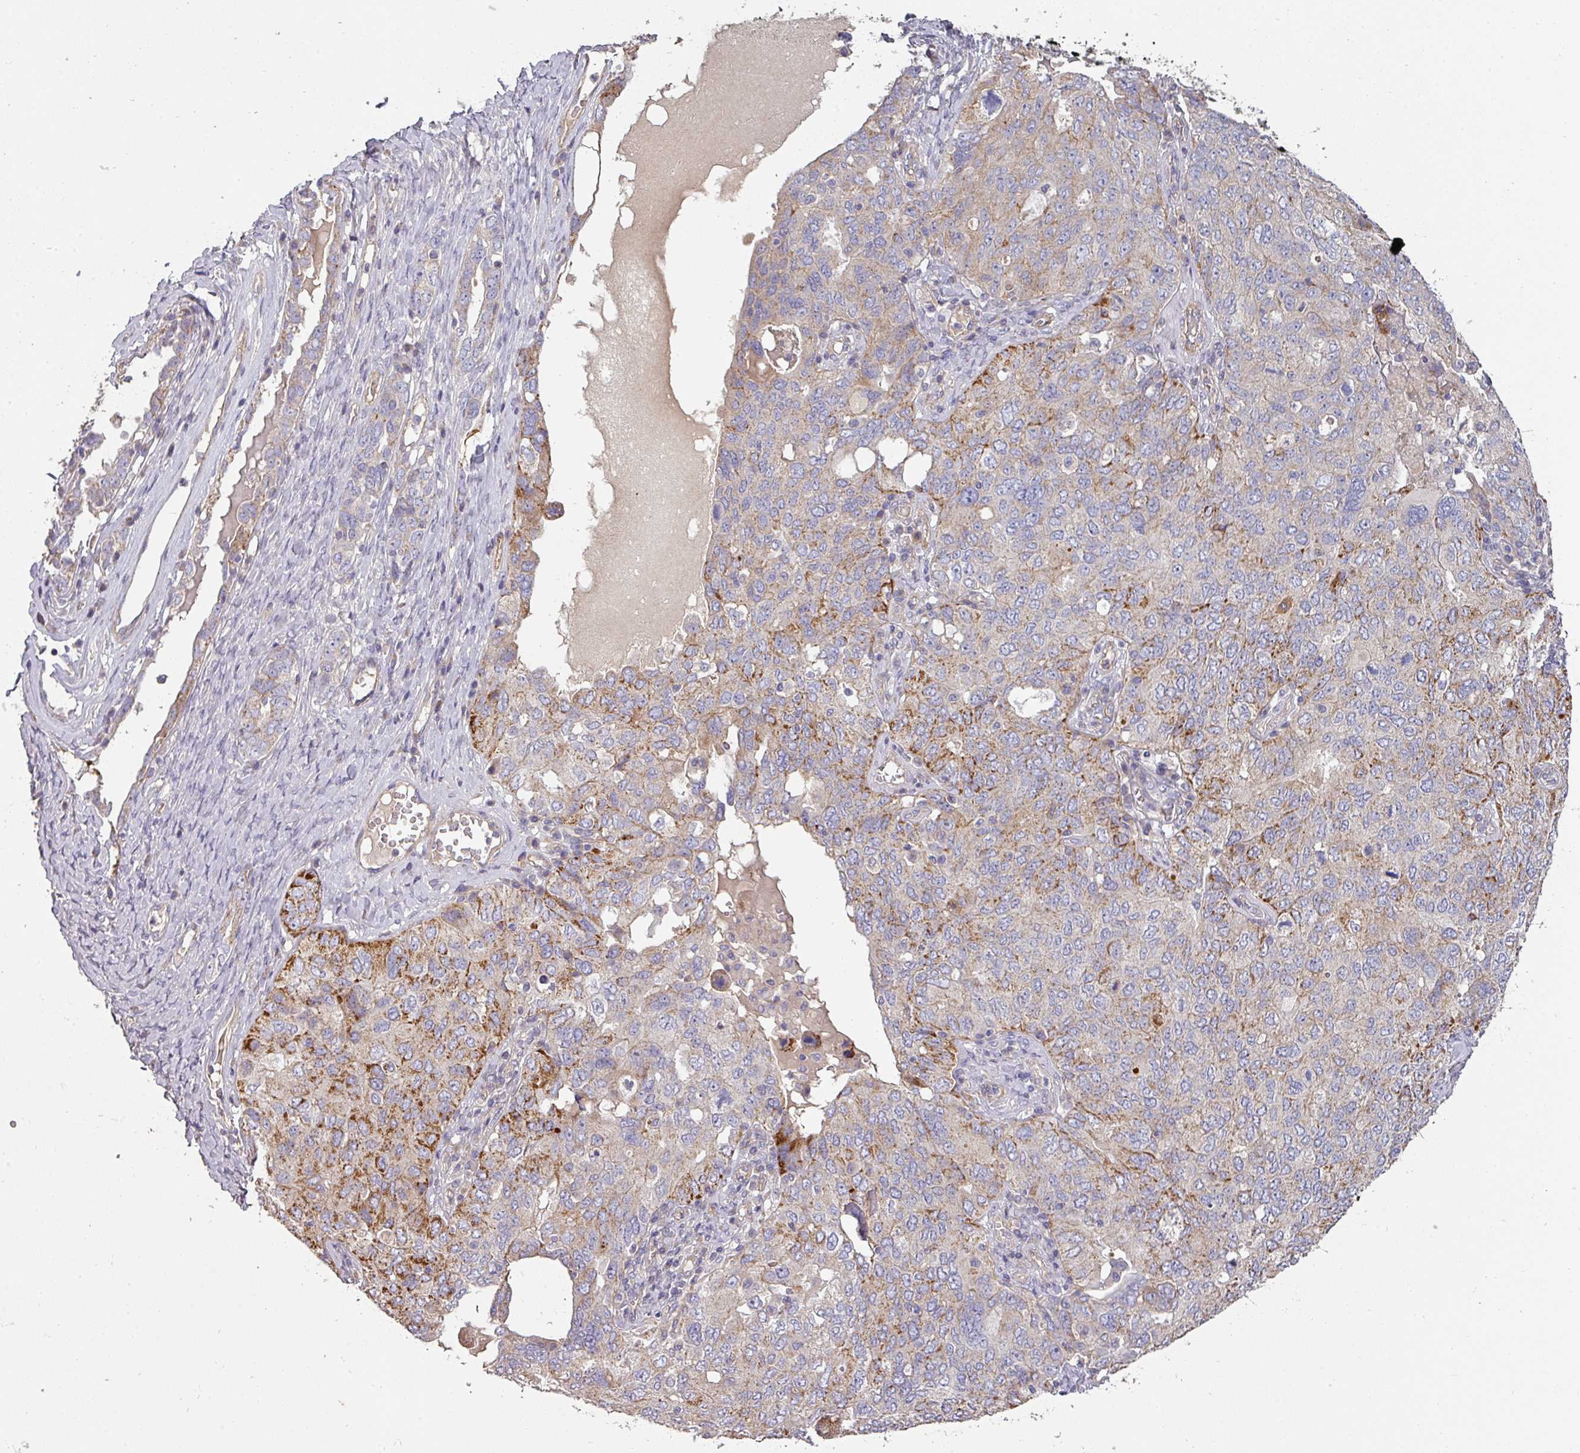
{"staining": {"intensity": "moderate", "quantity": "<25%", "location": "cytoplasmic/membranous"}, "tissue": "ovarian cancer", "cell_type": "Tumor cells", "image_type": "cancer", "snomed": [{"axis": "morphology", "description": "Carcinoma, endometroid"}, {"axis": "topography", "description": "Ovary"}], "caption": "Immunohistochemical staining of human ovarian cancer displays low levels of moderate cytoplasmic/membranous staining in approximately <25% of tumor cells.", "gene": "PCDH1", "patient": {"sex": "female", "age": 62}}